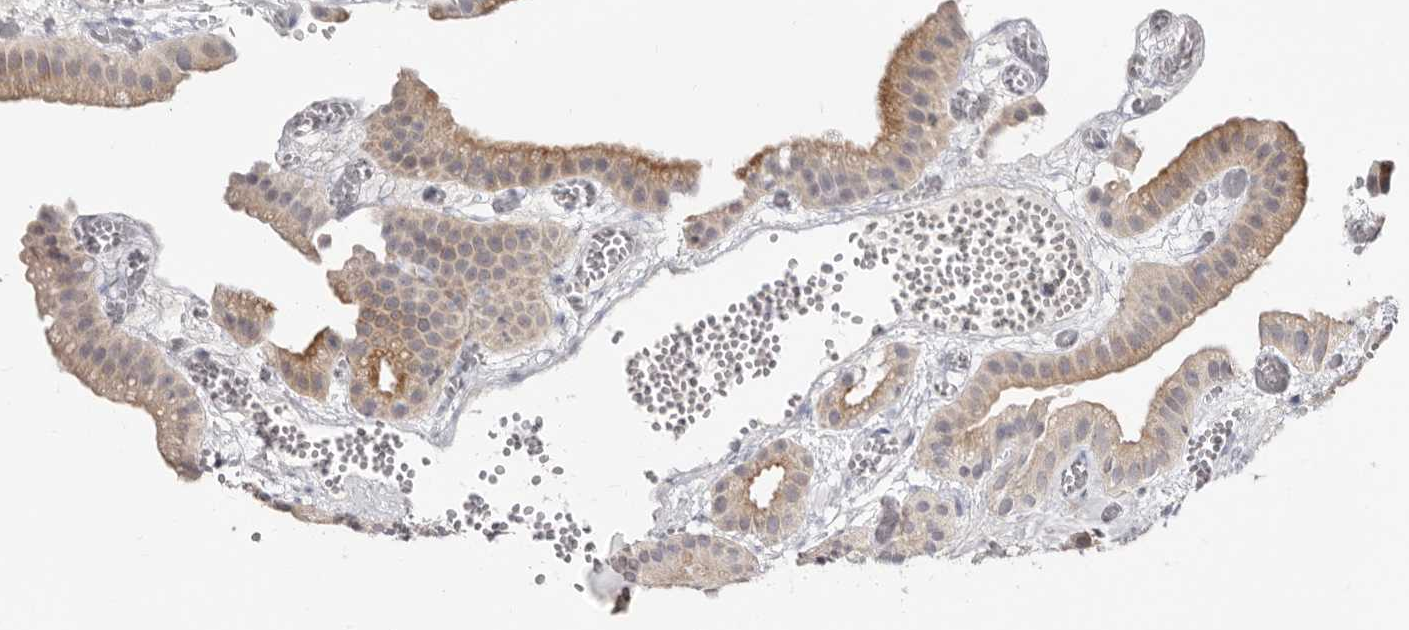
{"staining": {"intensity": "moderate", "quantity": ">75%", "location": "cytoplasmic/membranous"}, "tissue": "gallbladder", "cell_type": "Glandular cells", "image_type": "normal", "snomed": [{"axis": "morphology", "description": "Normal tissue, NOS"}, {"axis": "topography", "description": "Gallbladder"}], "caption": "An immunohistochemistry (IHC) micrograph of unremarkable tissue is shown. Protein staining in brown shows moderate cytoplasmic/membranous positivity in gallbladder within glandular cells. (DAB IHC, brown staining for protein, blue staining for nuclei).", "gene": "KLHL4", "patient": {"sex": "female", "age": 64}}